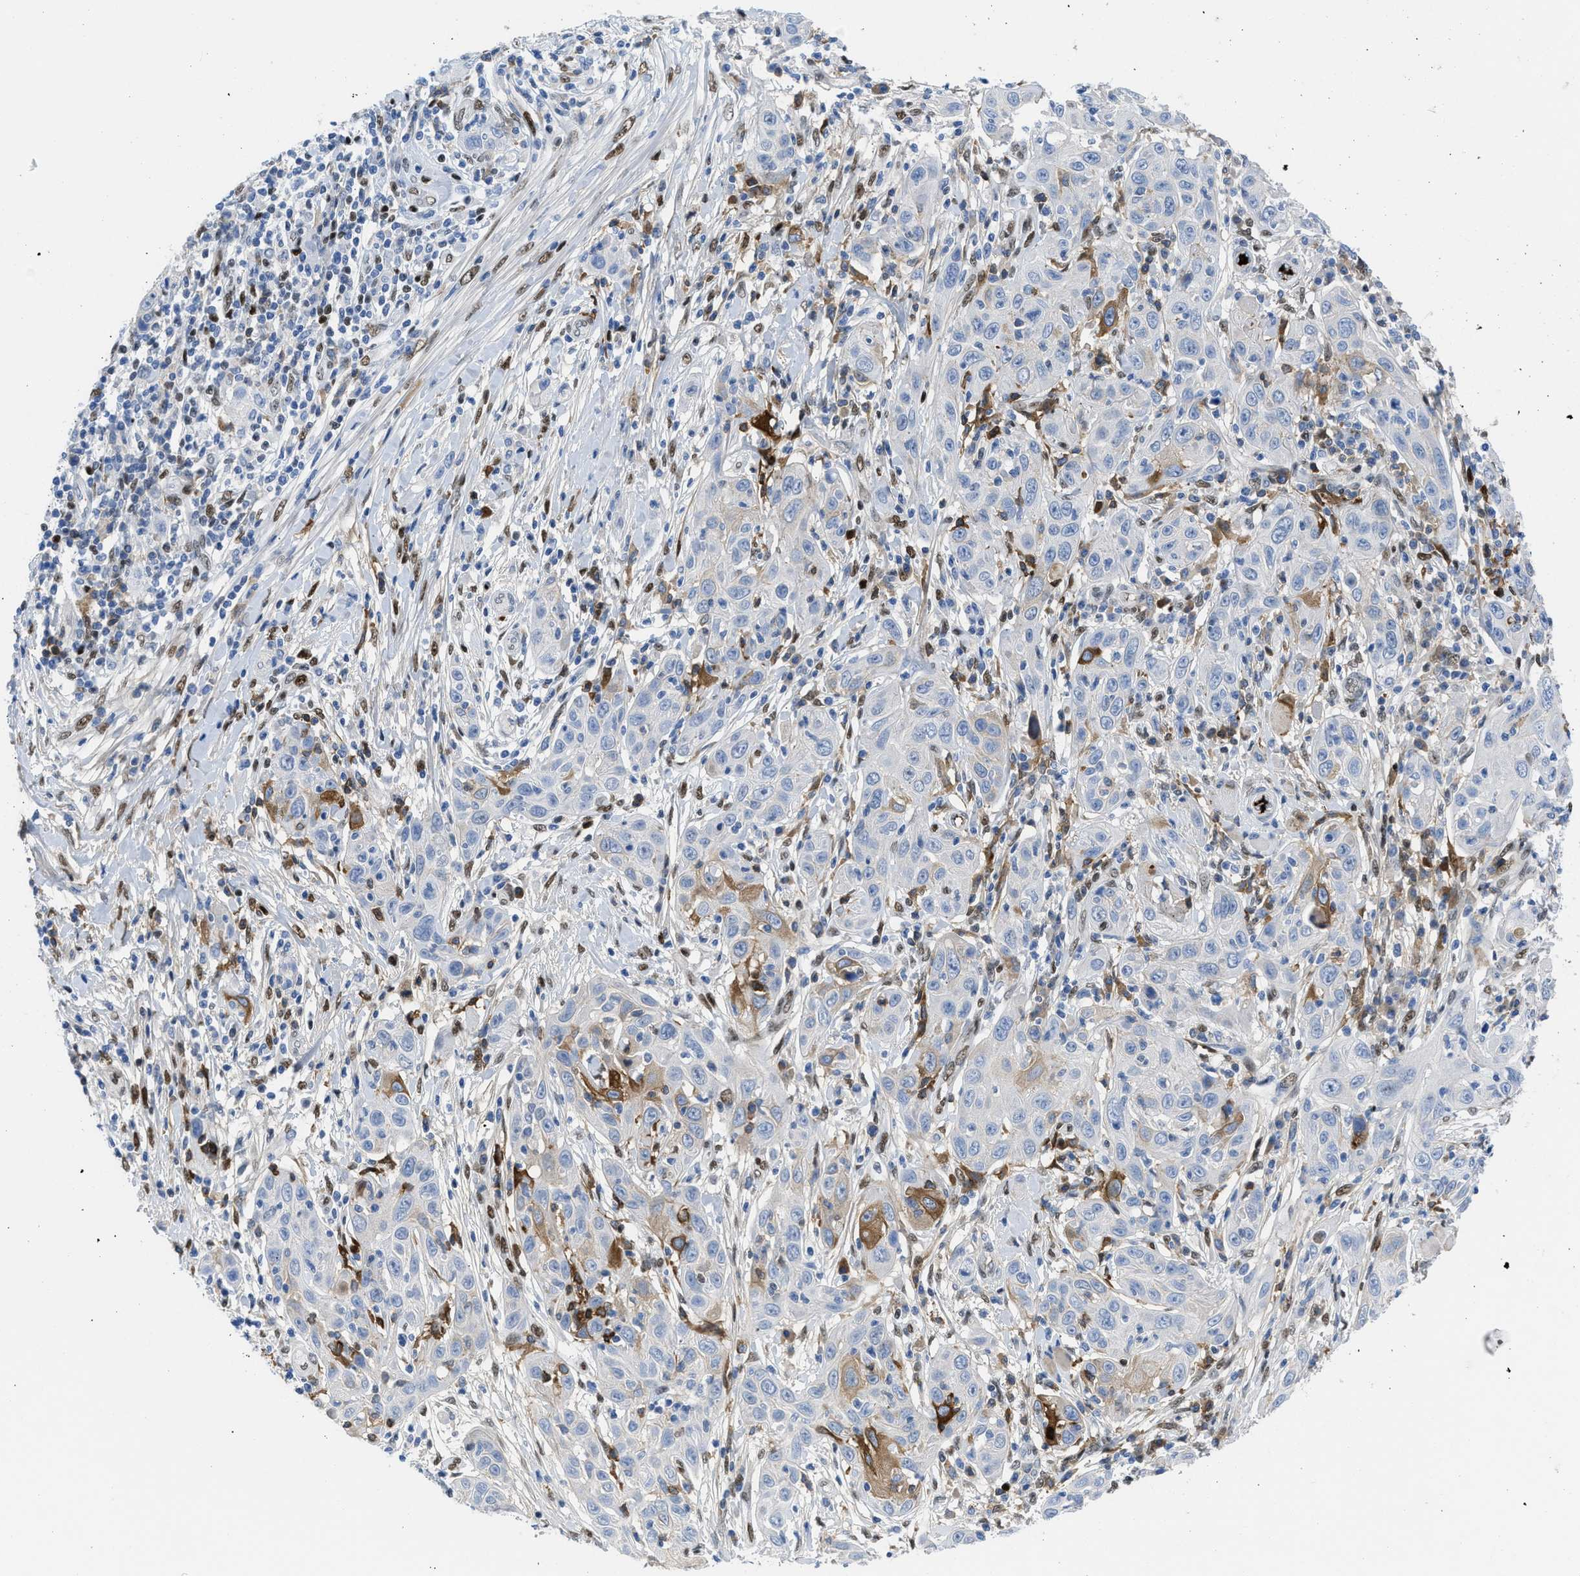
{"staining": {"intensity": "moderate", "quantity": "<25%", "location": "cytoplasmic/membranous"}, "tissue": "skin cancer", "cell_type": "Tumor cells", "image_type": "cancer", "snomed": [{"axis": "morphology", "description": "Squamous cell carcinoma, NOS"}, {"axis": "topography", "description": "Skin"}], "caption": "Immunohistochemistry (IHC) photomicrograph of skin cancer (squamous cell carcinoma) stained for a protein (brown), which demonstrates low levels of moderate cytoplasmic/membranous positivity in approximately <25% of tumor cells.", "gene": "LEF1", "patient": {"sex": "female", "age": 88}}